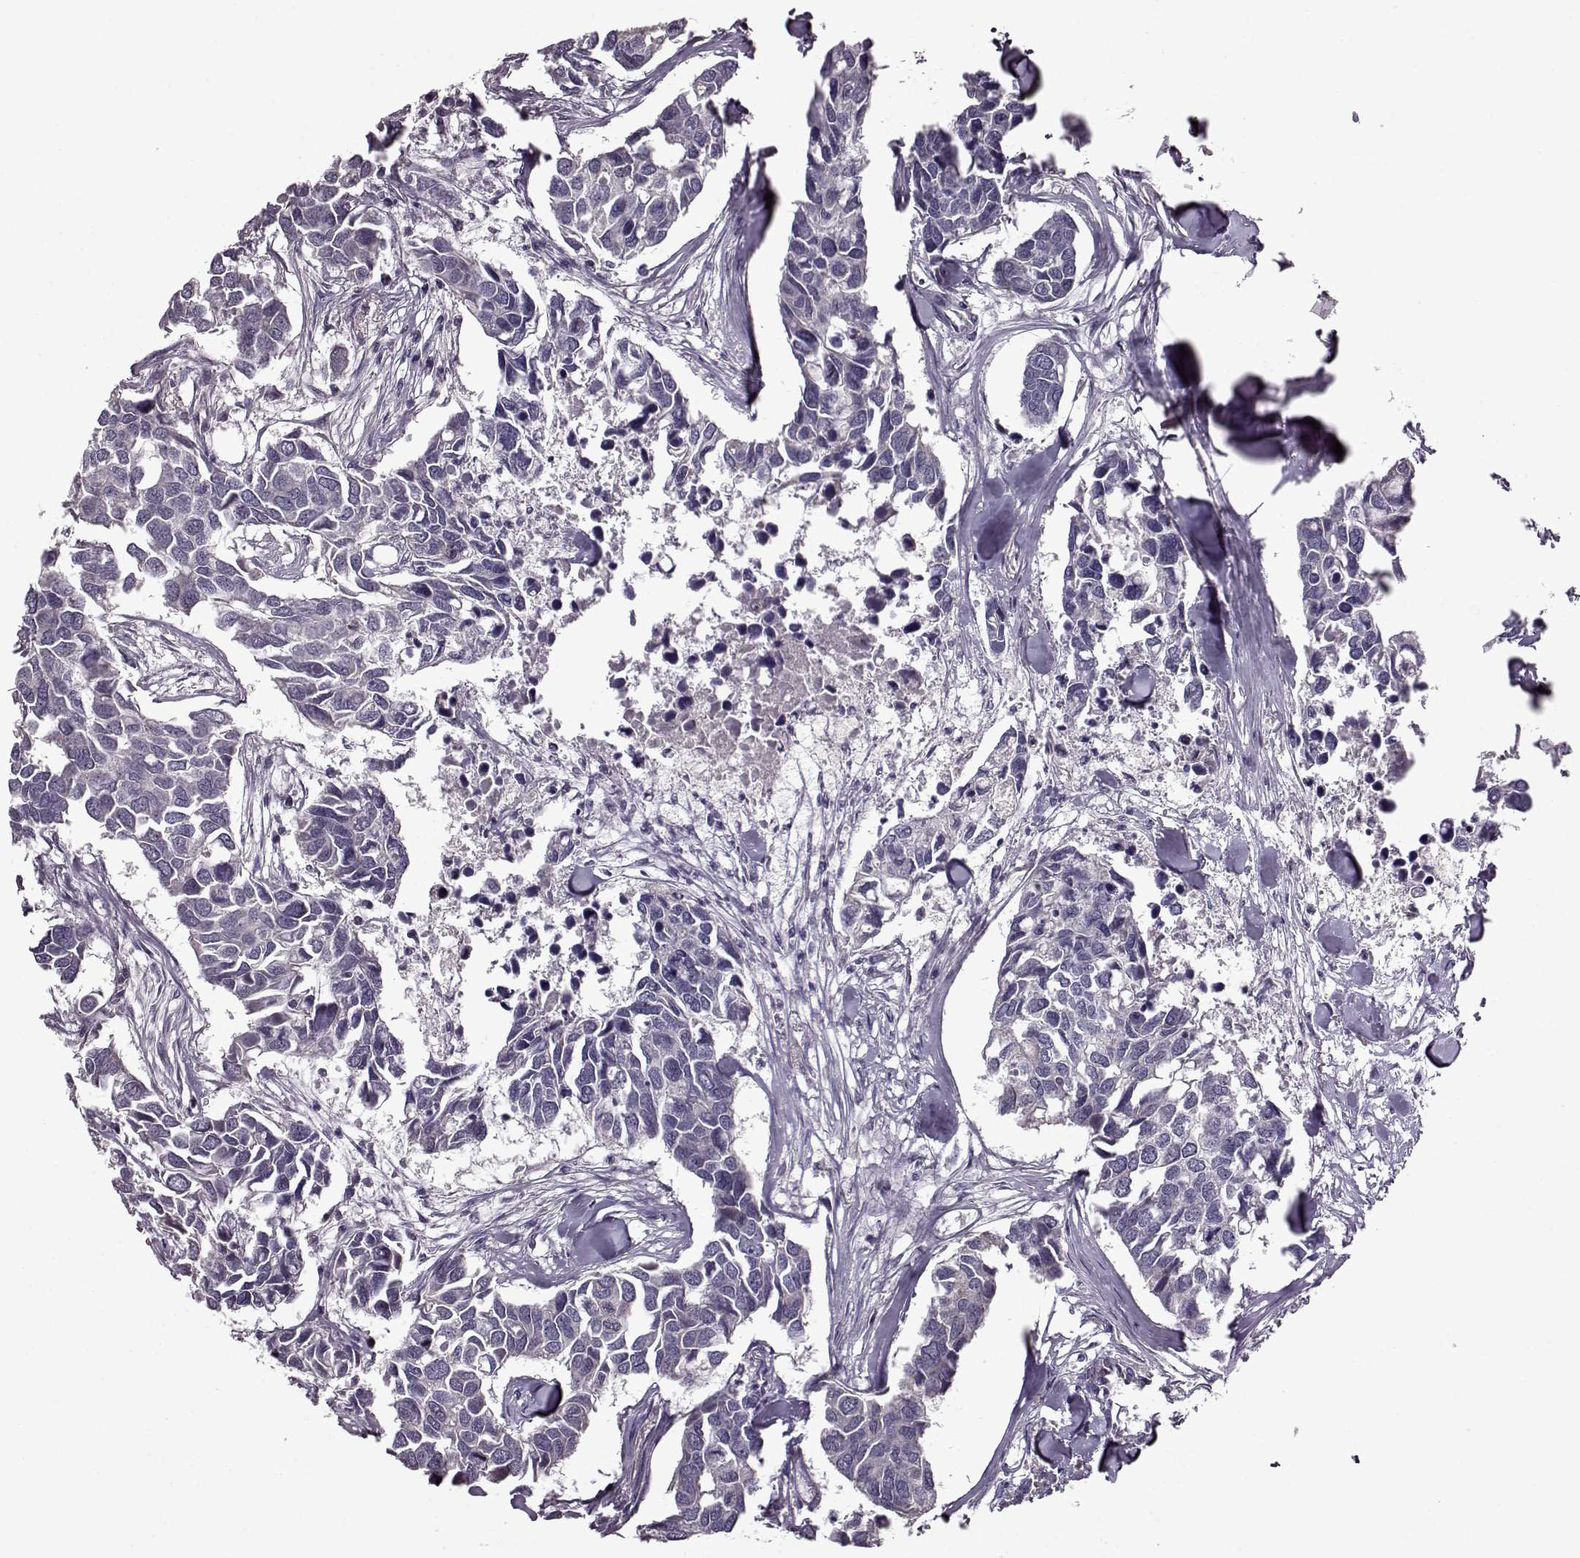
{"staining": {"intensity": "negative", "quantity": "none", "location": "none"}, "tissue": "breast cancer", "cell_type": "Tumor cells", "image_type": "cancer", "snomed": [{"axis": "morphology", "description": "Duct carcinoma"}, {"axis": "topography", "description": "Breast"}], "caption": "DAB immunohistochemical staining of human breast intraductal carcinoma demonstrates no significant staining in tumor cells.", "gene": "MTSS1", "patient": {"sex": "female", "age": 83}}